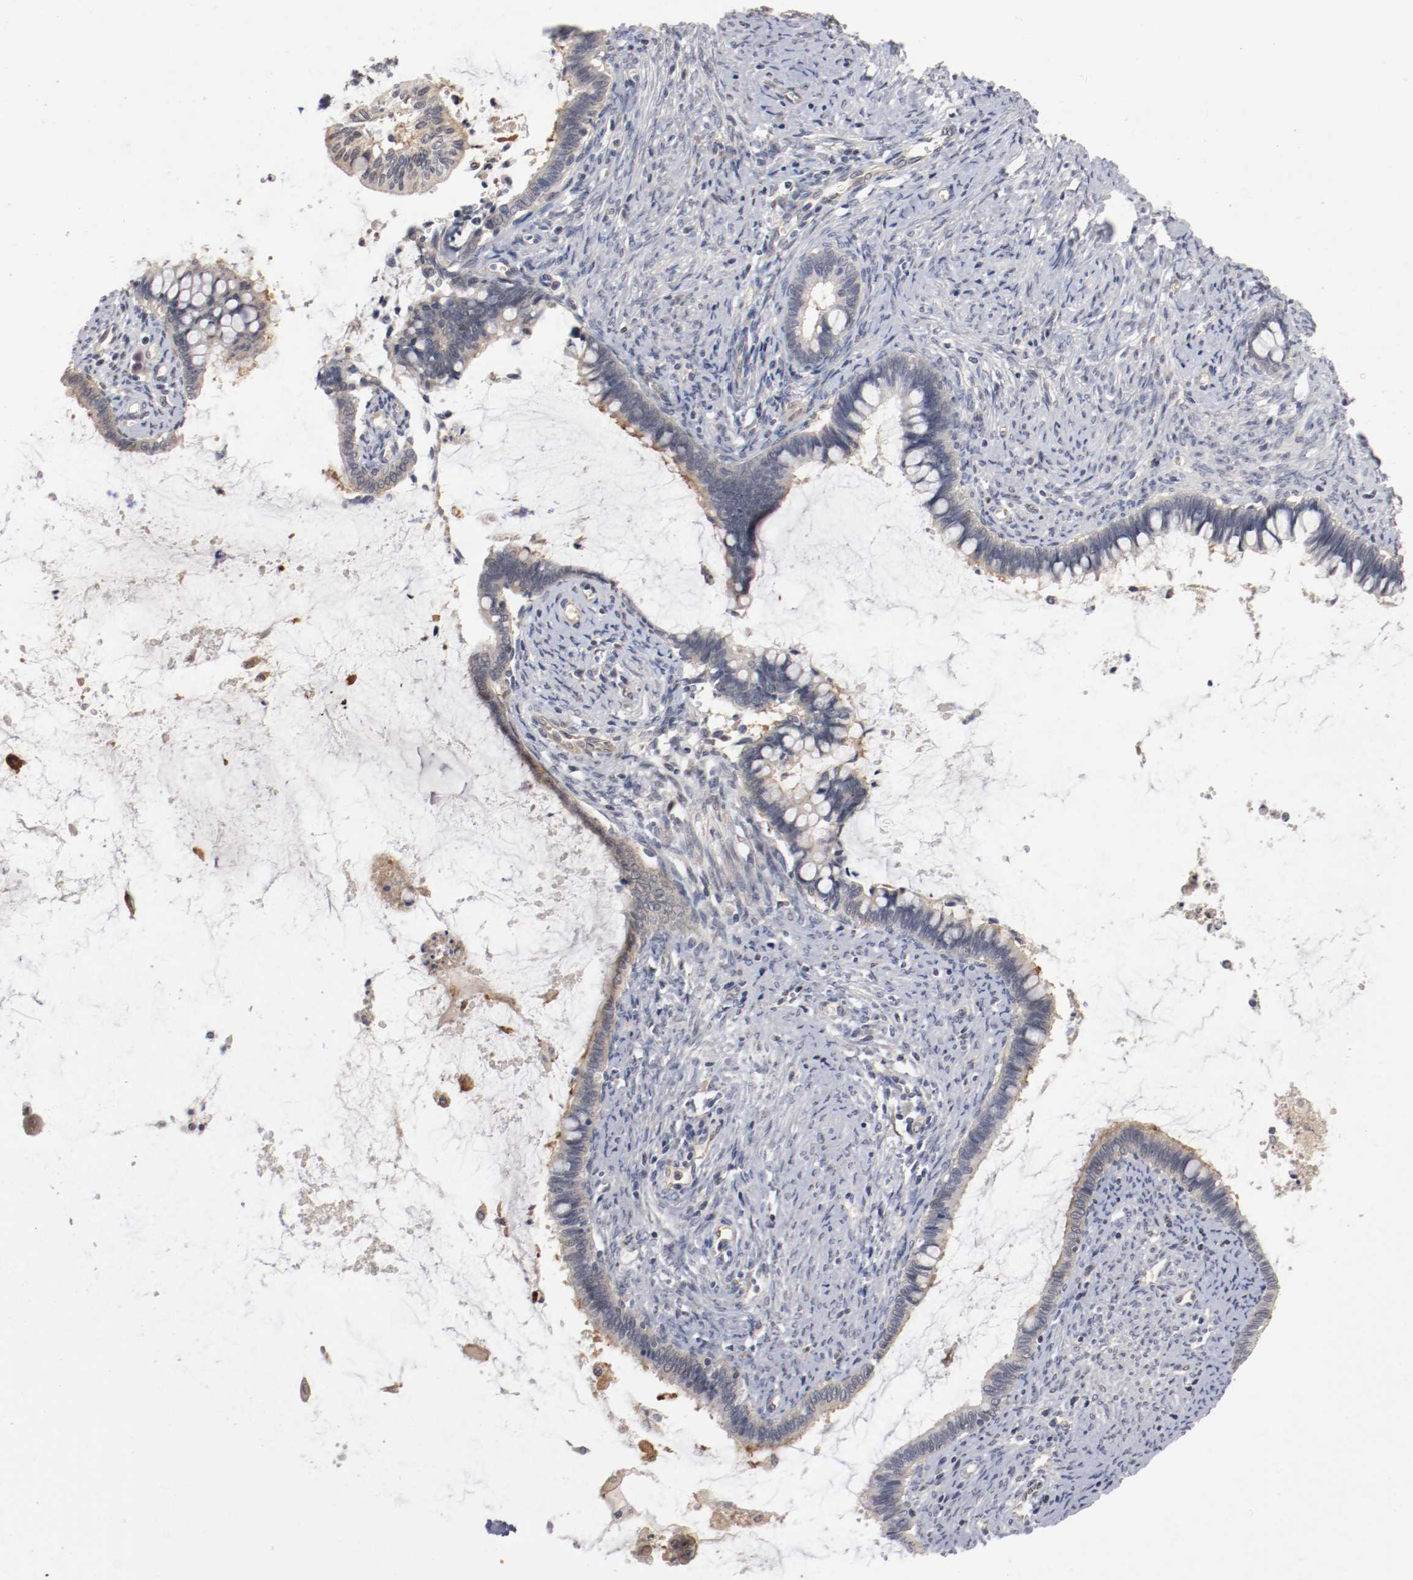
{"staining": {"intensity": "weak", "quantity": "<25%", "location": "cytoplasmic/membranous"}, "tissue": "cervical cancer", "cell_type": "Tumor cells", "image_type": "cancer", "snomed": [{"axis": "morphology", "description": "Adenocarcinoma, NOS"}, {"axis": "topography", "description": "Cervix"}], "caption": "Immunohistochemistry (IHC) of adenocarcinoma (cervical) demonstrates no staining in tumor cells. (DAB (3,3'-diaminobenzidine) immunohistochemistry visualized using brightfield microscopy, high magnification).", "gene": "RBM23", "patient": {"sex": "female", "age": 44}}